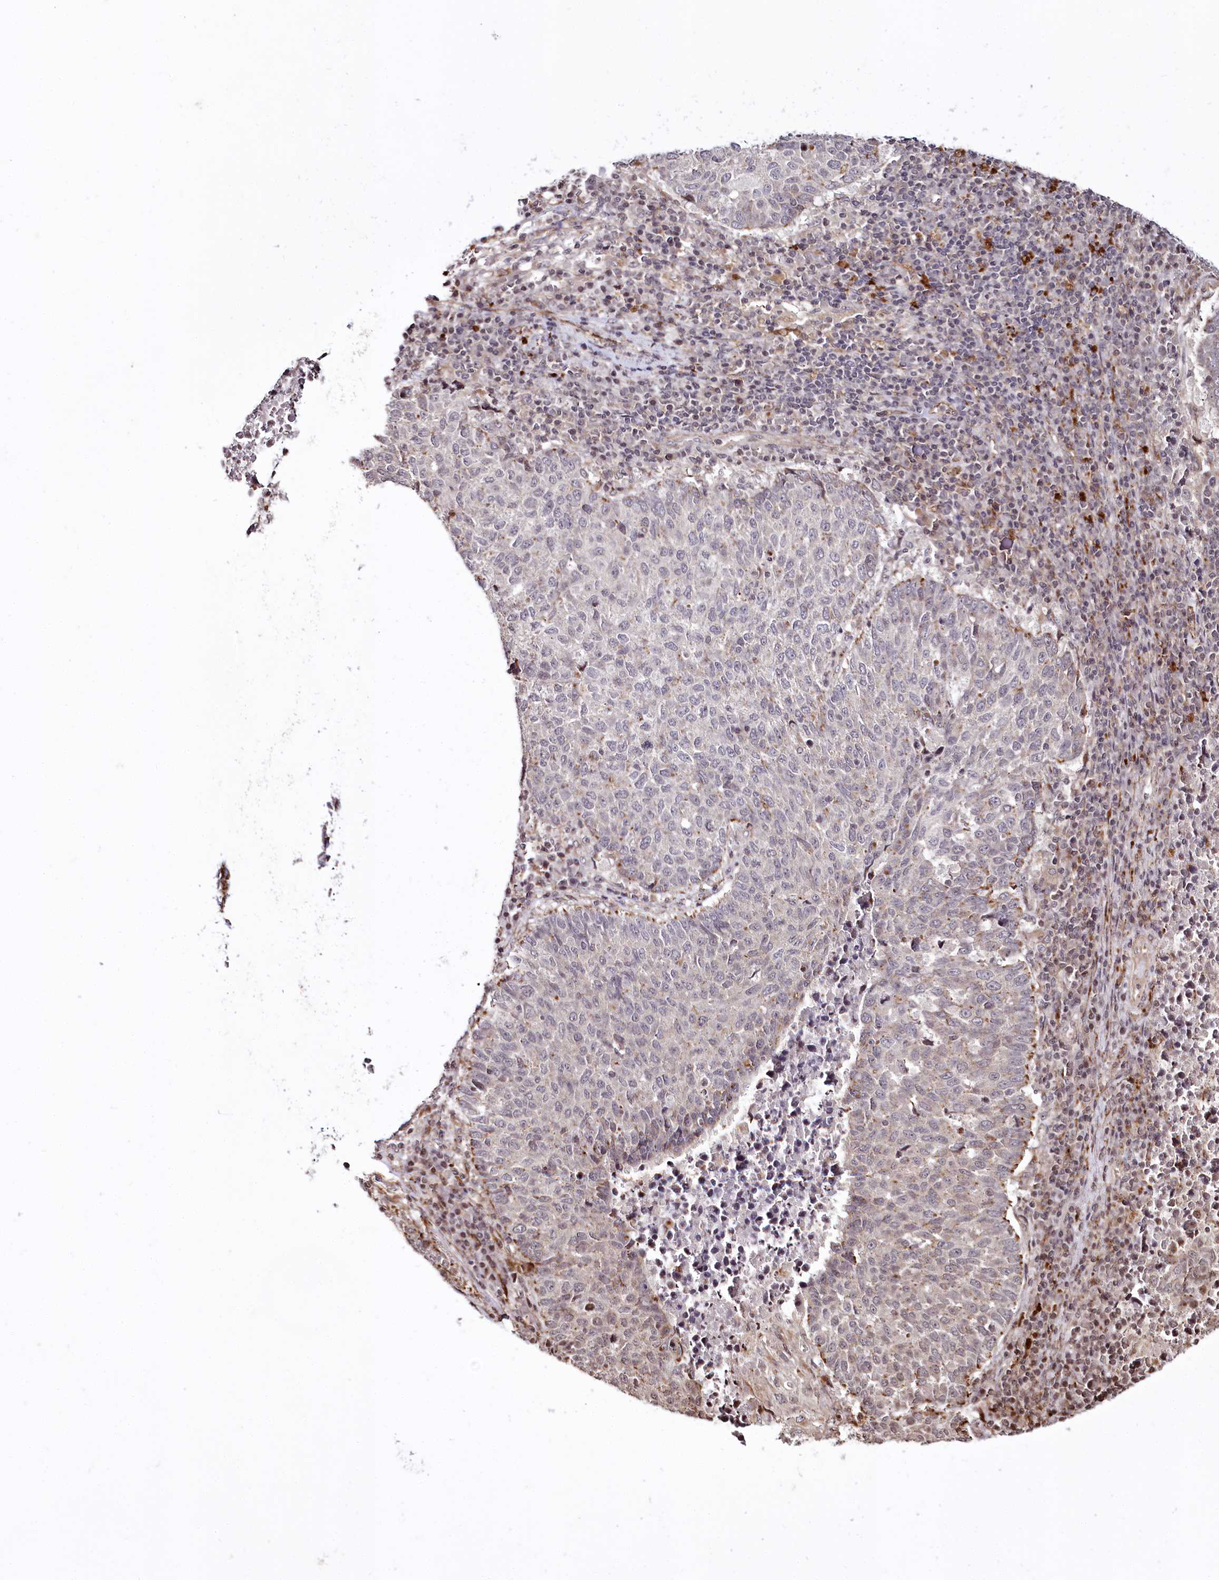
{"staining": {"intensity": "moderate", "quantity": "<25%", "location": "cytoplasmic/membranous"}, "tissue": "lung cancer", "cell_type": "Tumor cells", "image_type": "cancer", "snomed": [{"axis": "morphology", "description": "Squamous cell carcinoma, NOS"}, {"axis": "topography", "description": "Lung"}], "caption": "Immunohistochemical staining of human lung cancer demonstrates moderate cytoplasmic/membranous protein expression in approximately <25% of tumor cells.", "gene": "HOXC8", "patient": {"sex": "male", "age": 73}}